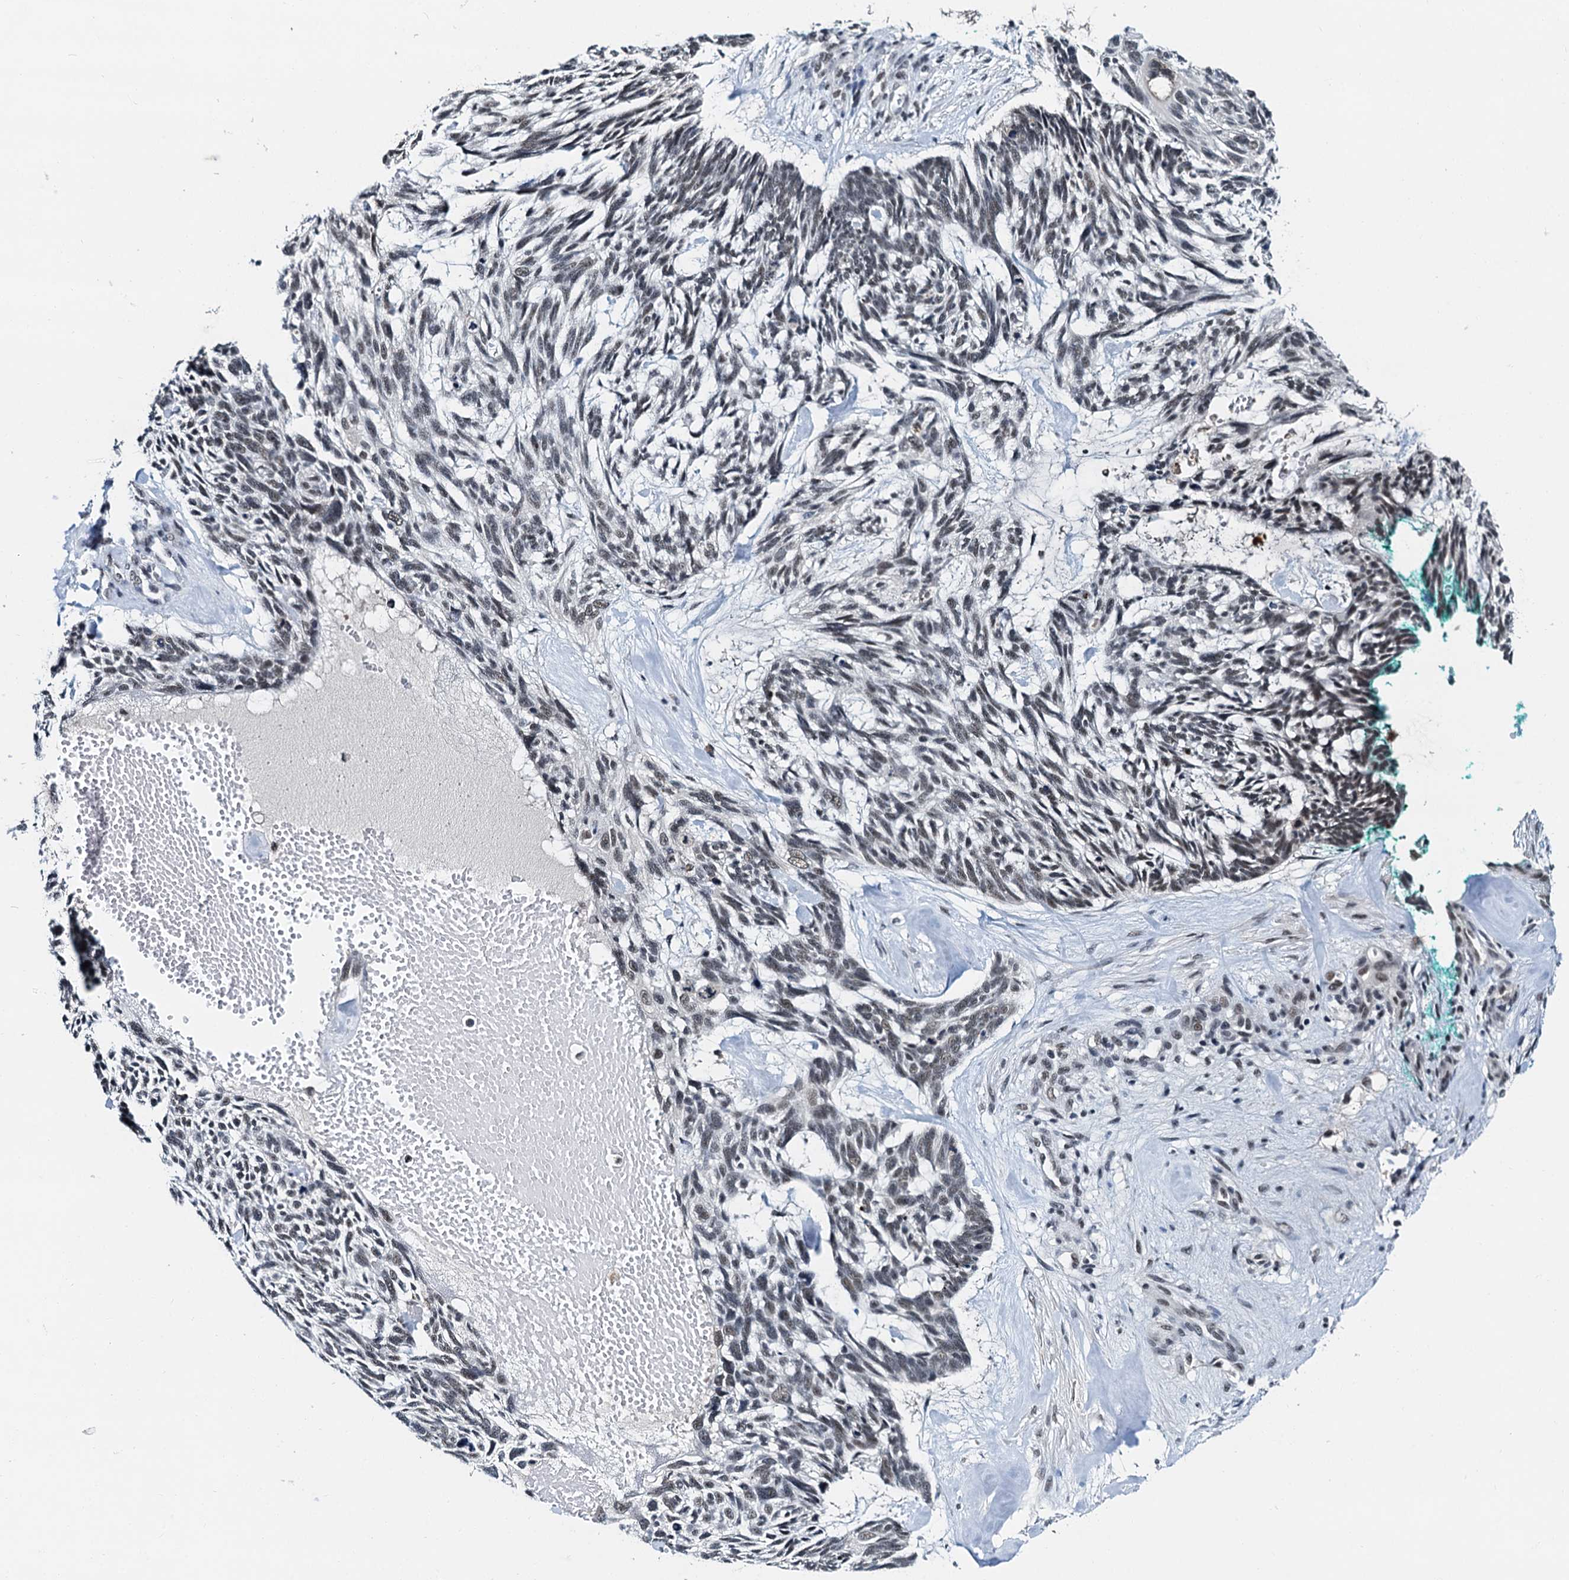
{"staining": {"intensity": "weak", "quantity": ">75%", "location": "nuclear"}, "tissue": "skin cancer", "cell_type": "Tumor cells", "image_type": "cancer", "snomed": [{"axis": "morphology", "description": "Basal cell carcinoma"}, {"axis": "topography", "description": "Skin"}], "caption": "Weak nuclear protein staining is seen in approximately >75% of tumor cells in skin basal cell carcinoma.", "gene": "SNRPD1", "patient": {"sex": "male", "age": 88}}